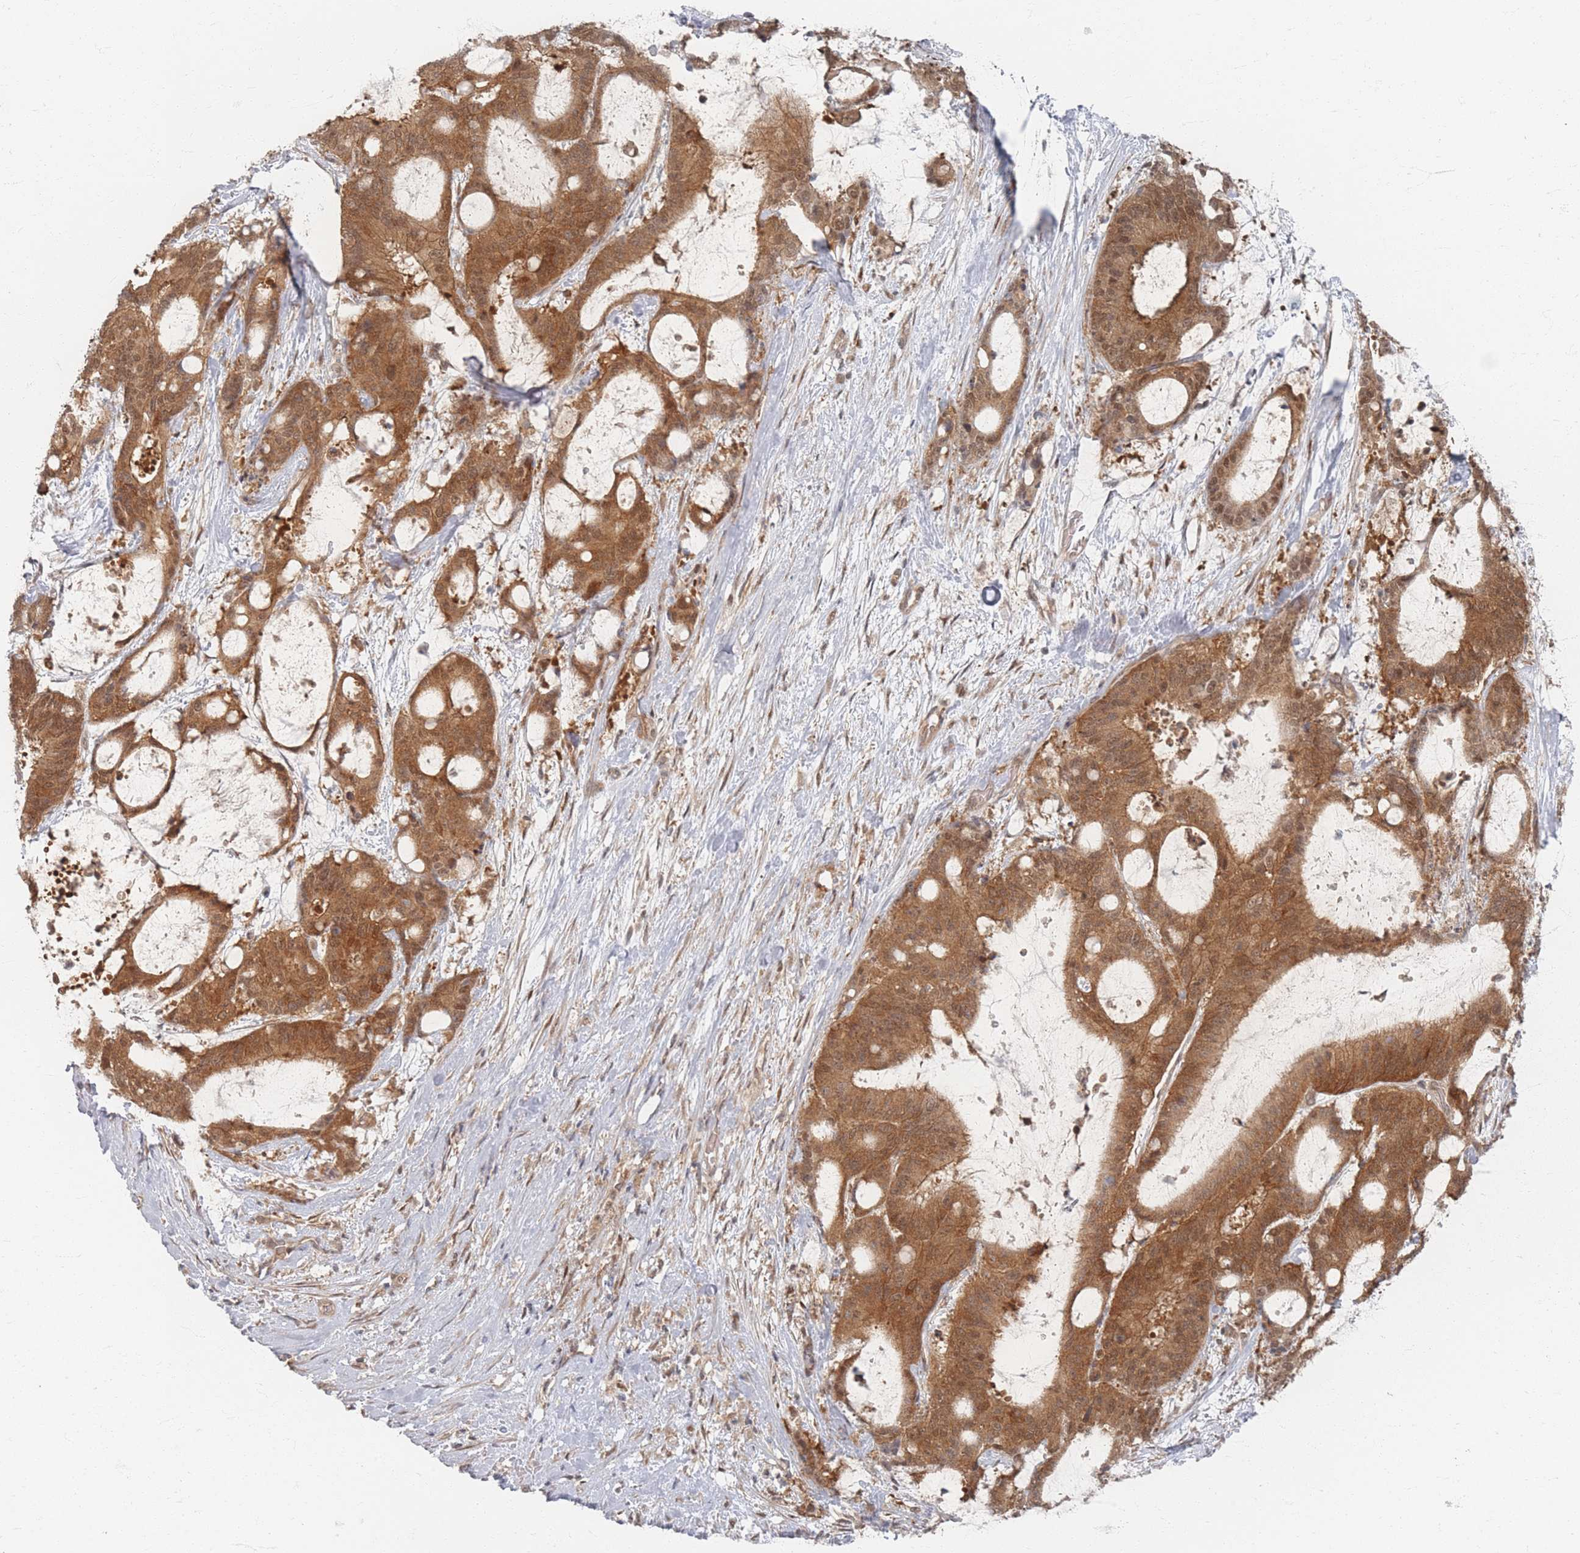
{"staining": {"intensity": "moderate", "quantity": ">75%", "location": "cytoplasmic/membranous,nuclear"}, "tissue": "liver cancer", "cell_type": "Tumor cells", "image_type": "cancer", "snomed": [{"axis": "morphology", "description": "Normal tissue, NOS"}, {"axis": "morphology", "description": "Cholangiocarcinoma"}, {"axis": "topography", "description": "Liver"}, {"axis": "topography", "description": "Peripheral nerve tissue"}], "caption": "Moderate cytoplasmic/membranous and nuclear positivity for a protein is seen in about >75% of tumor cells of liver cholangiocarcinoma using immunohistochemistry (IHC).", "gene": "PSMD9", "patient": {"sex": "female", "age": 73}}